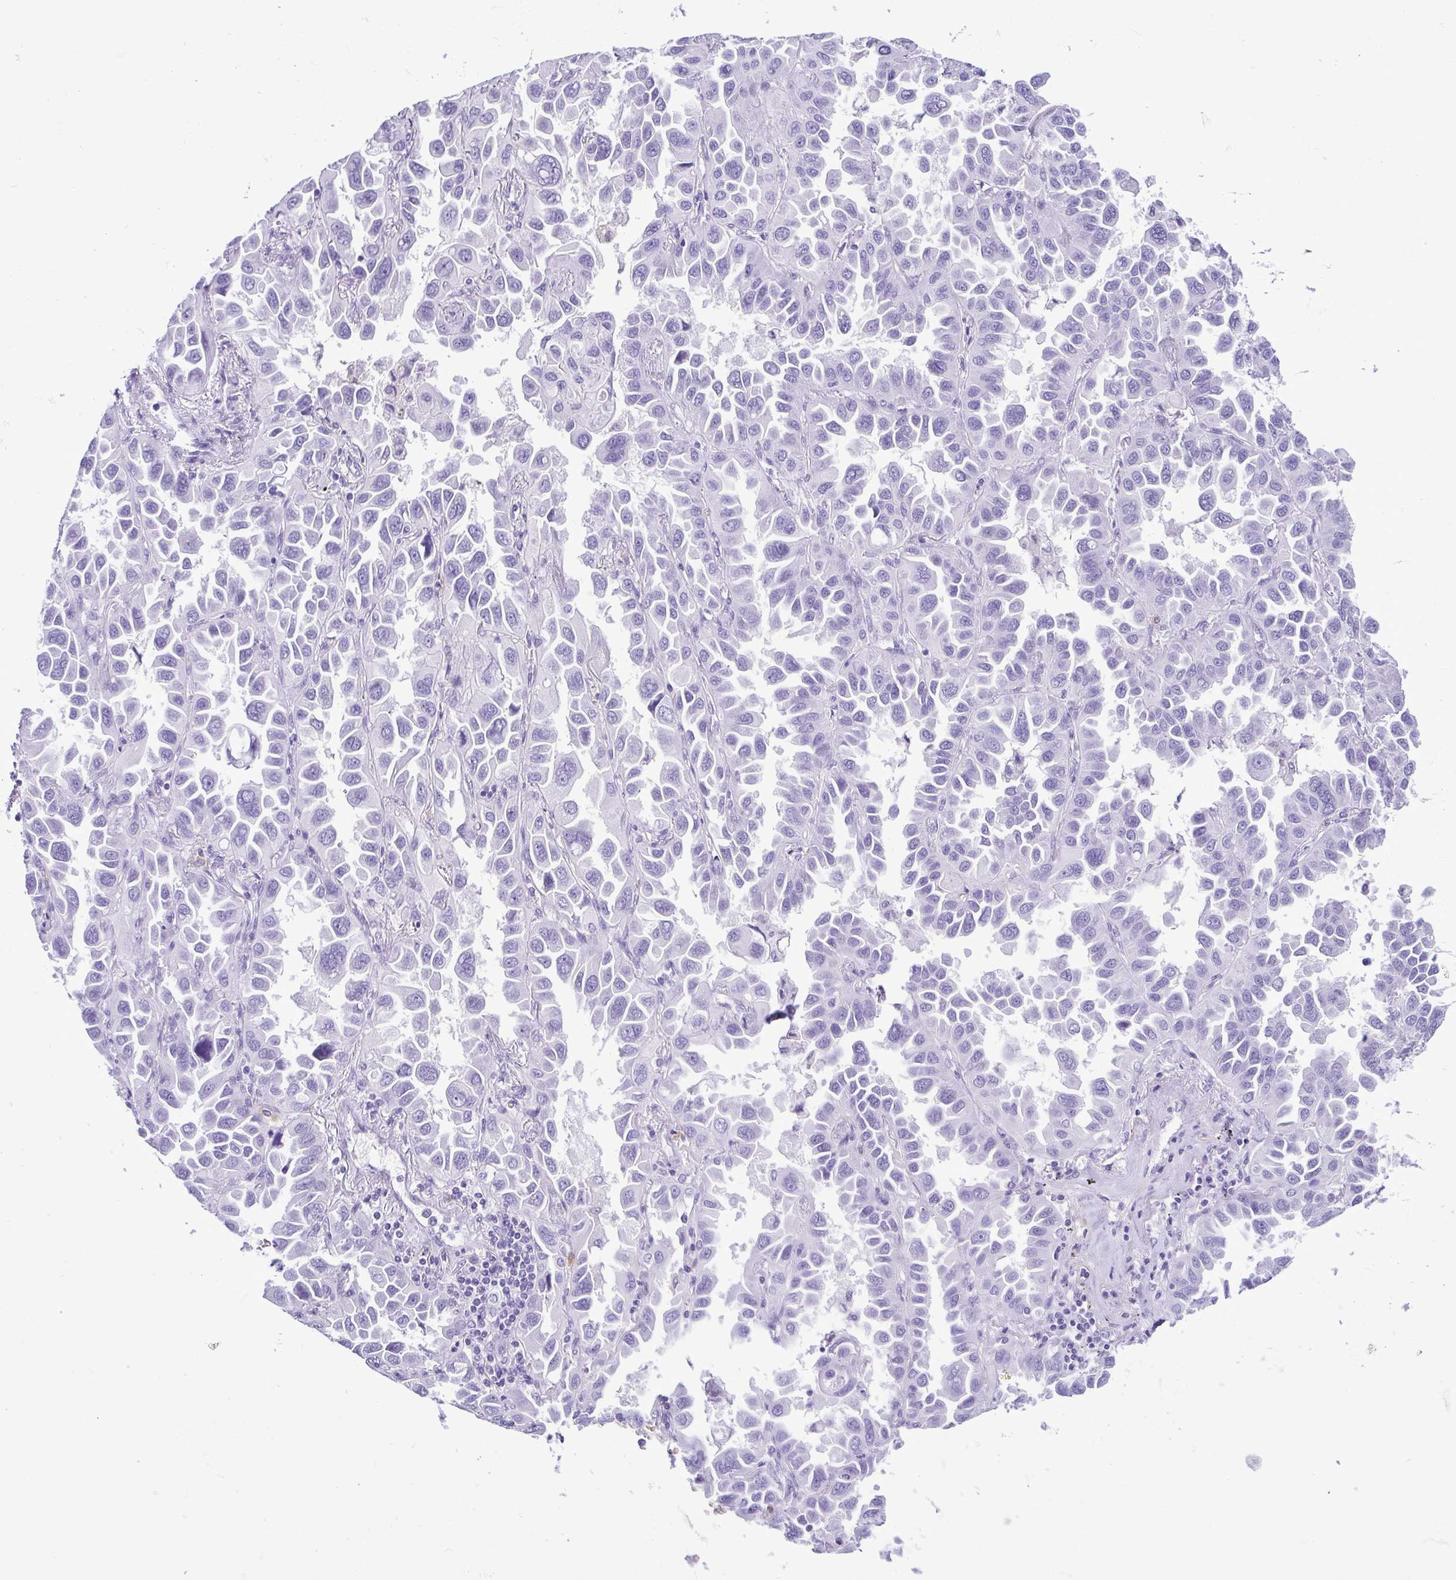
{"staining": {"intensity": "negative", "quantity": "none", "location": "none"}, "tissue": "lung cancer", "cell_type": "Tumor cells", "image_type": "cancer", "snomed": [{"axis": "morphology", "description": "Adenocarcinoma, NOS"}, {"axis": "topography", "description": "Lung"}], "caption": "Lung cancer (adenocarcinoma) stained for a protein using immunohistochemistry (IHC) reveals no expression tumor cells.", "gene": "SPATA16", "patient": {"sex": "male", "age": 64}}